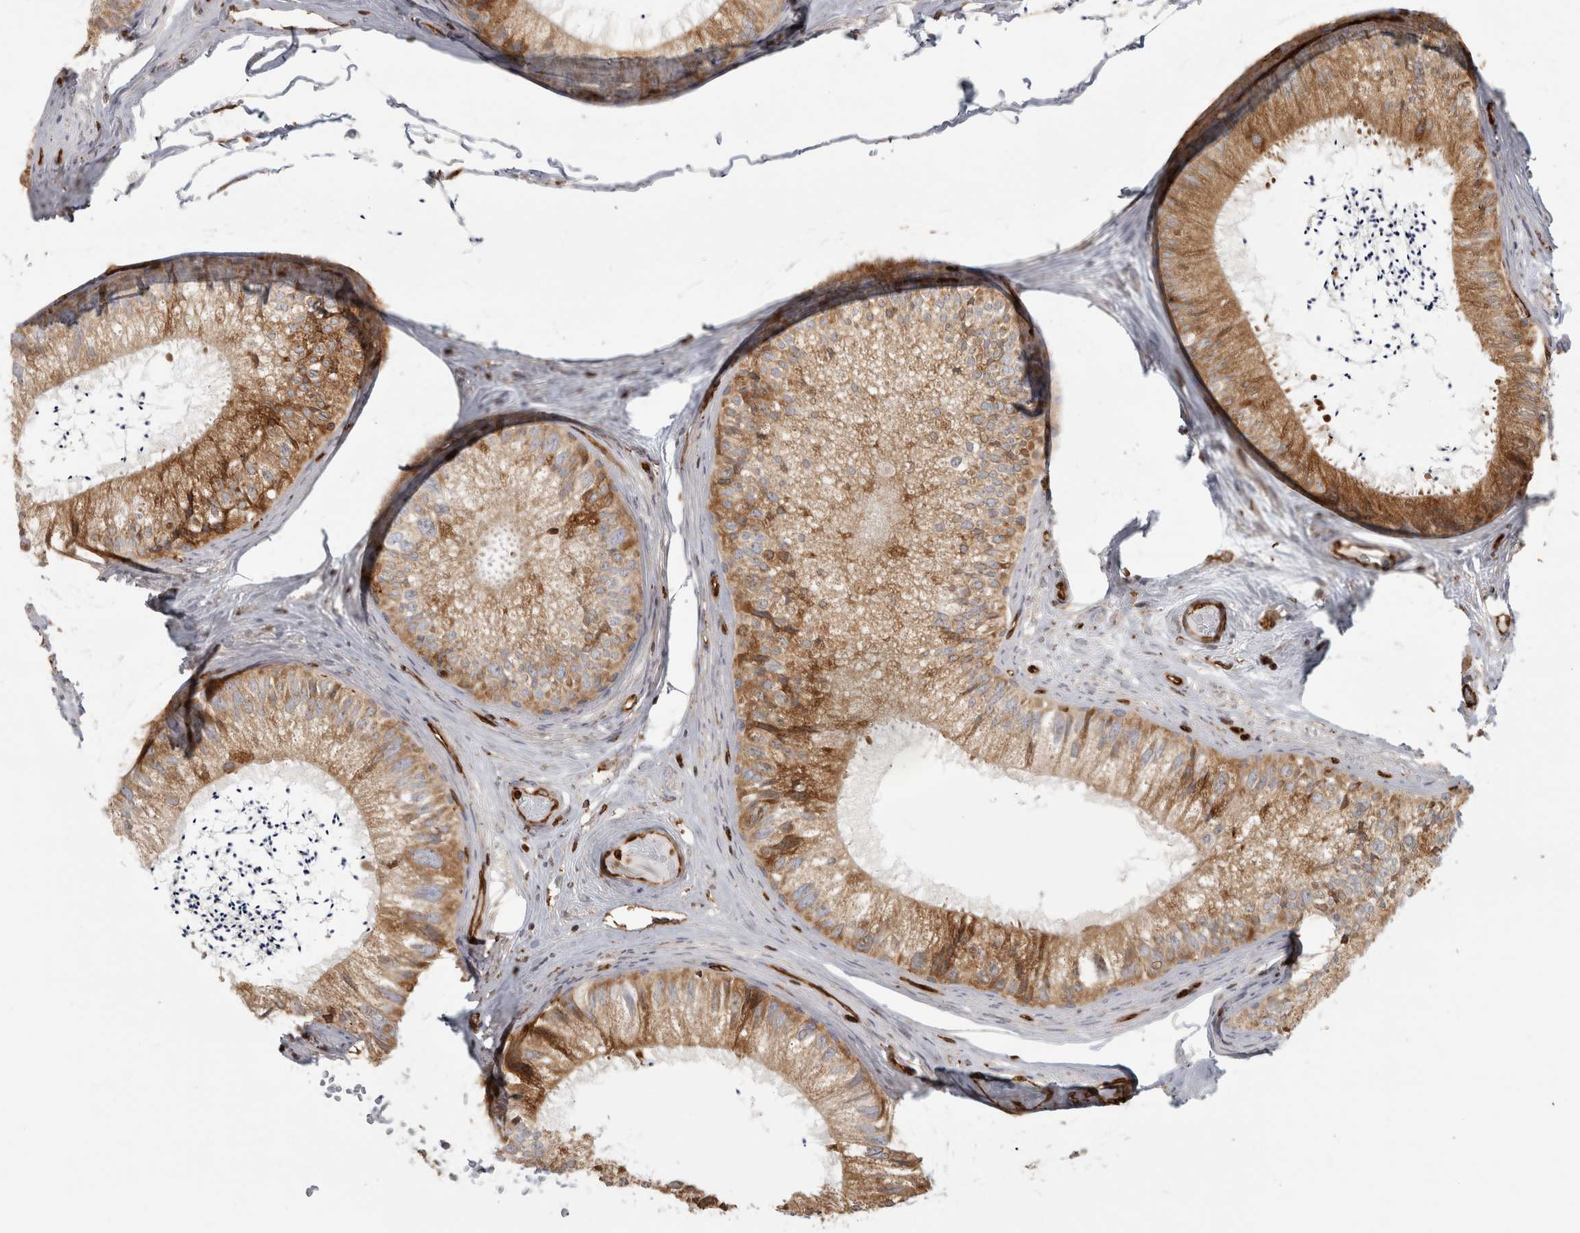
{"staining": {"intensity": "strong", "quantity": ">75%", "location": "cytoplasmic/membranous"}, "tissue": "epididymis", "cell_type": "Glandular cells", "image_type": "normal", "snomed": [{"axis": "morphology", "description": "Normal tissue, NOS"}, {"axis": "topography", "description": "Epididymis"}], "caption": "A photomicrograph showing strong cytoplasmic/membranous staining in about >75% of glandular cells in normal epididymis, as visualized by brown immunohistochemical staining.", "gene": "HLA", "patient": {"sex": "male", "age": 79}}